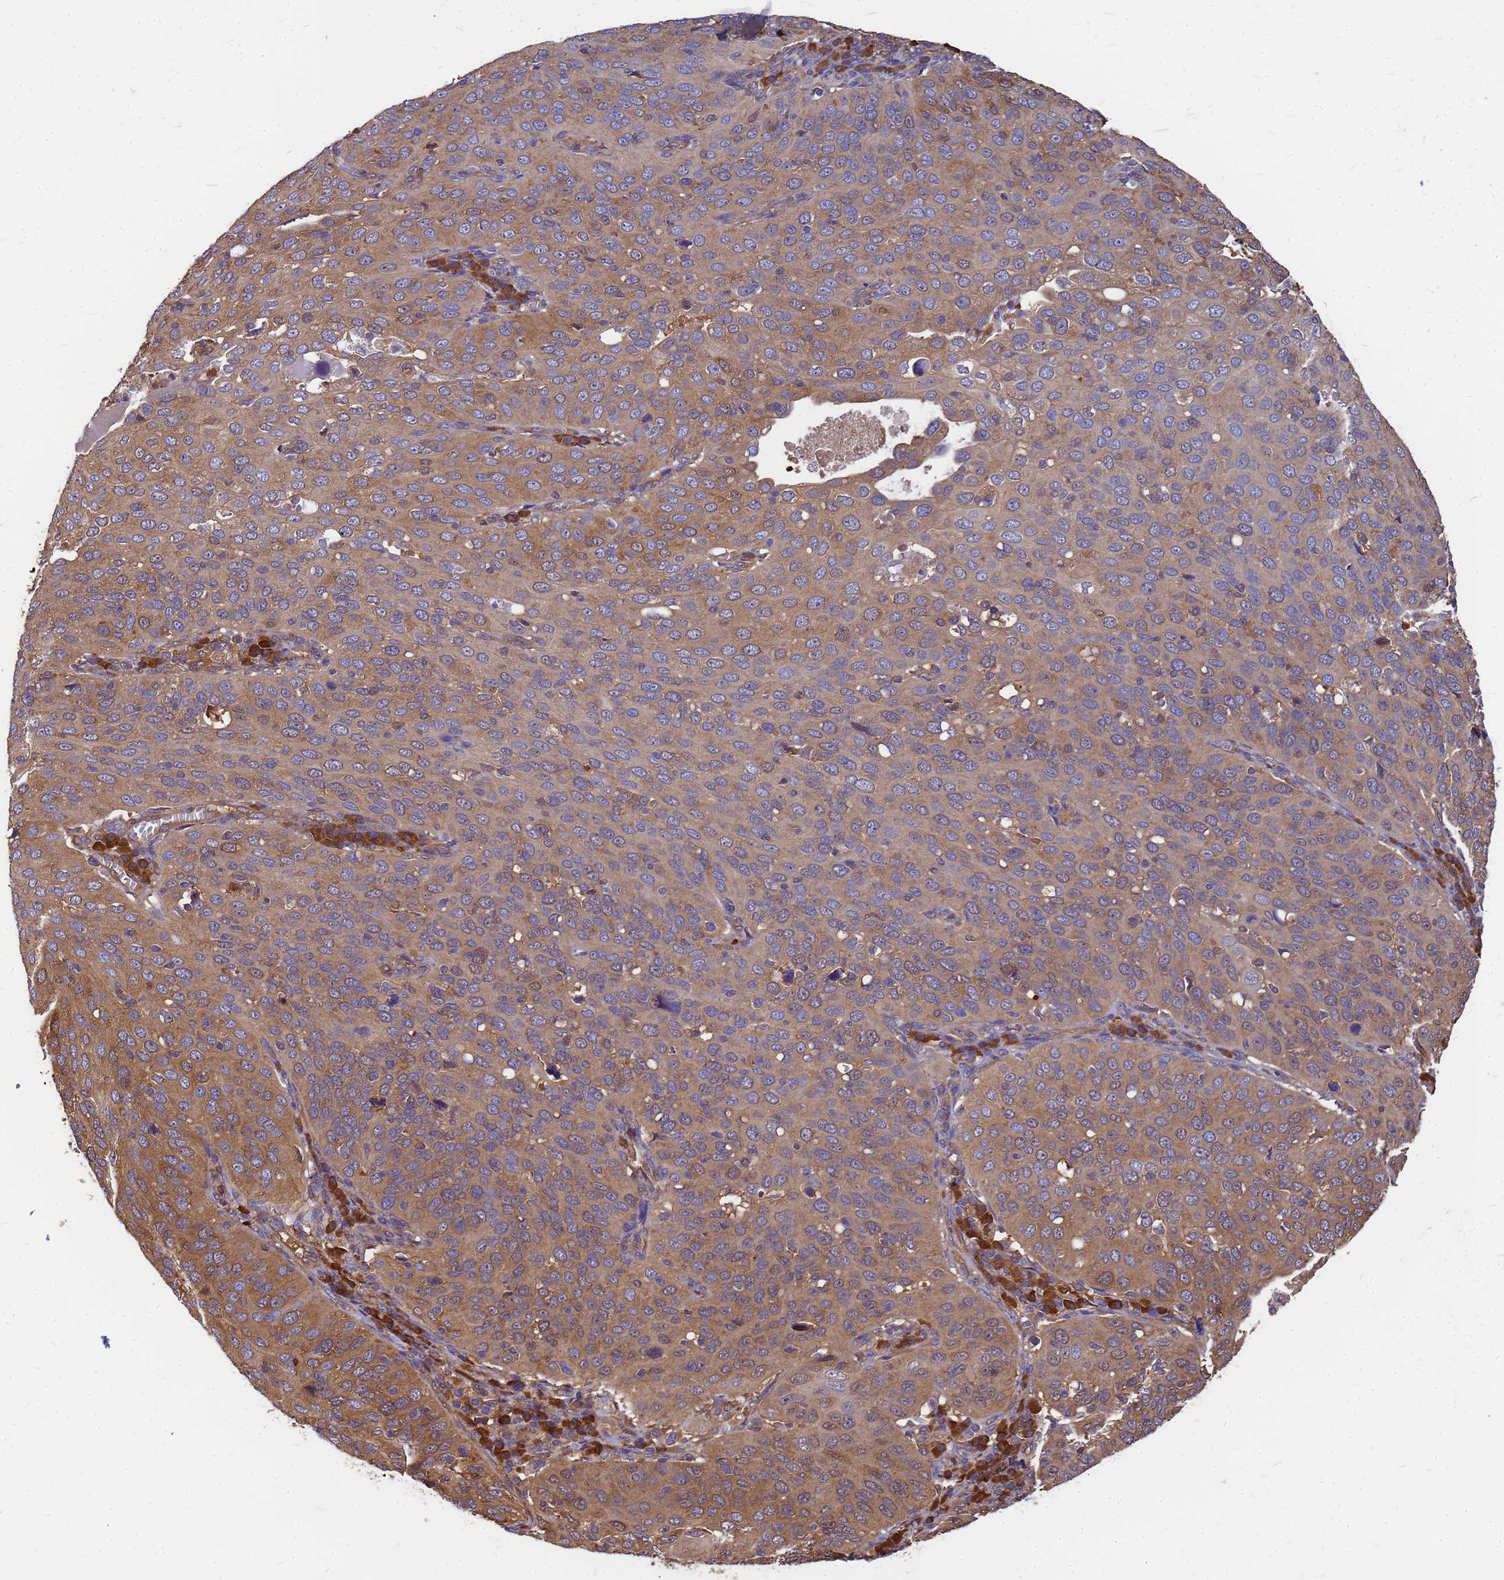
{"staining": {"intensity": "moderate", "quantity": ">75%", "location": "cytoplasmic/membranous"}, "tissue": "cervical cancer", "cell_type": "Tumor cells", "image_type": "cancer", "snomed": [{"axis": "morphology", "description": "Squamous cell carcinoma, NOS"}, {"axis": "topography", "description": "Cervix"}], "caption": "A brown stain shows moderate cytoplasmic/membranous expression of a protein in cervical cancer tumor cells.", "gene": "GID4", "patient": {"sex": "female", "age": 36}}